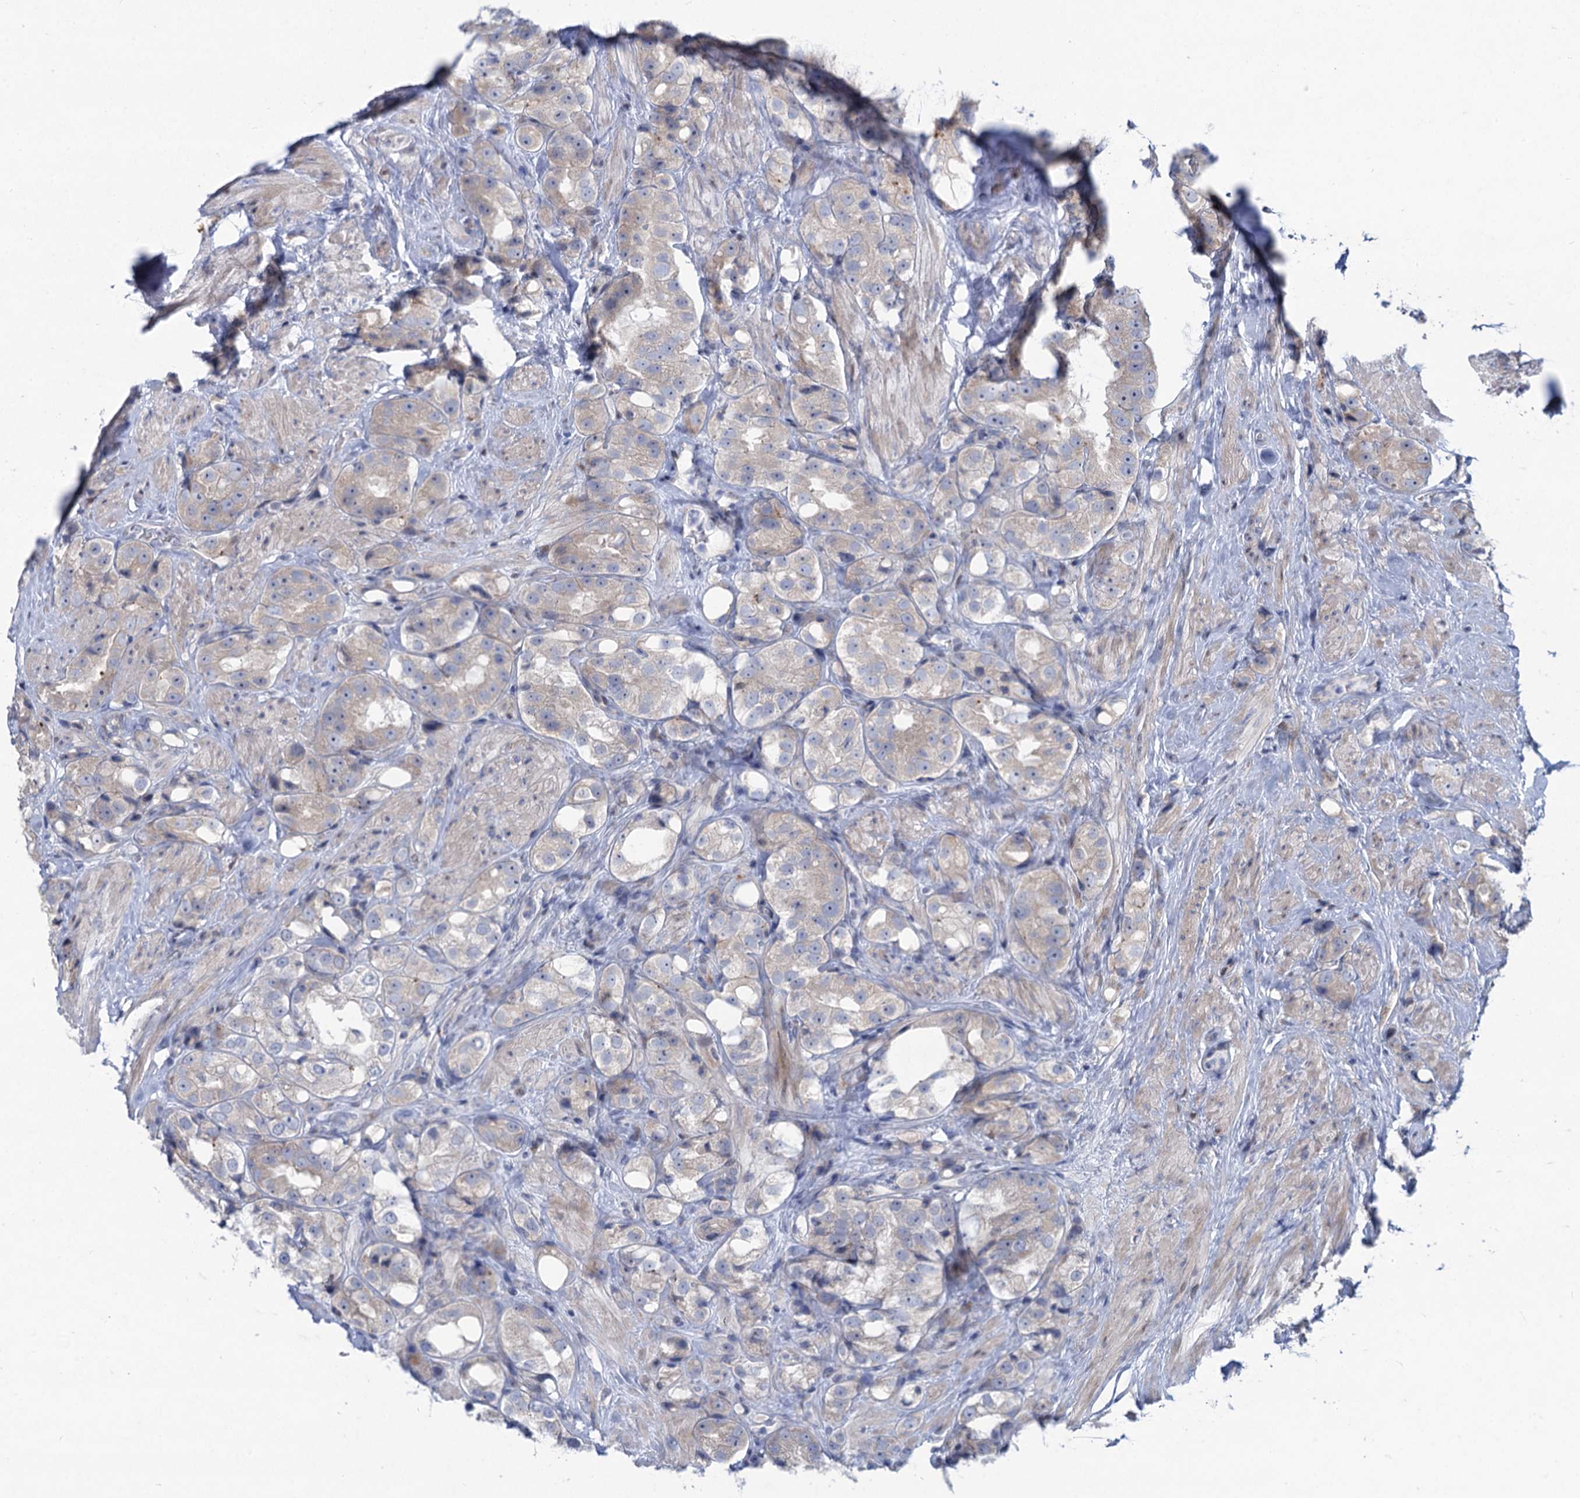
{"staining": {"intensity": "weak", "quantity": "<25%", "location": "cytoplasmic/membranous"}, "tissue": "prostate cancer", "cell_type": "Tumor cells", "image_type": "cancer", "snomed": [{"axis": "morphology", "description": "Adenocarcinoma, NOS"}, {"axis": "topography", "description": "Prostate"}], "caption": "A photomicrograph of prostate cancer (adenocarcinoma) stained for a protein shows no brown staining in tumor cells.", "gene": "QPCTL", "patient": {"sex": "male", "age": 79}}